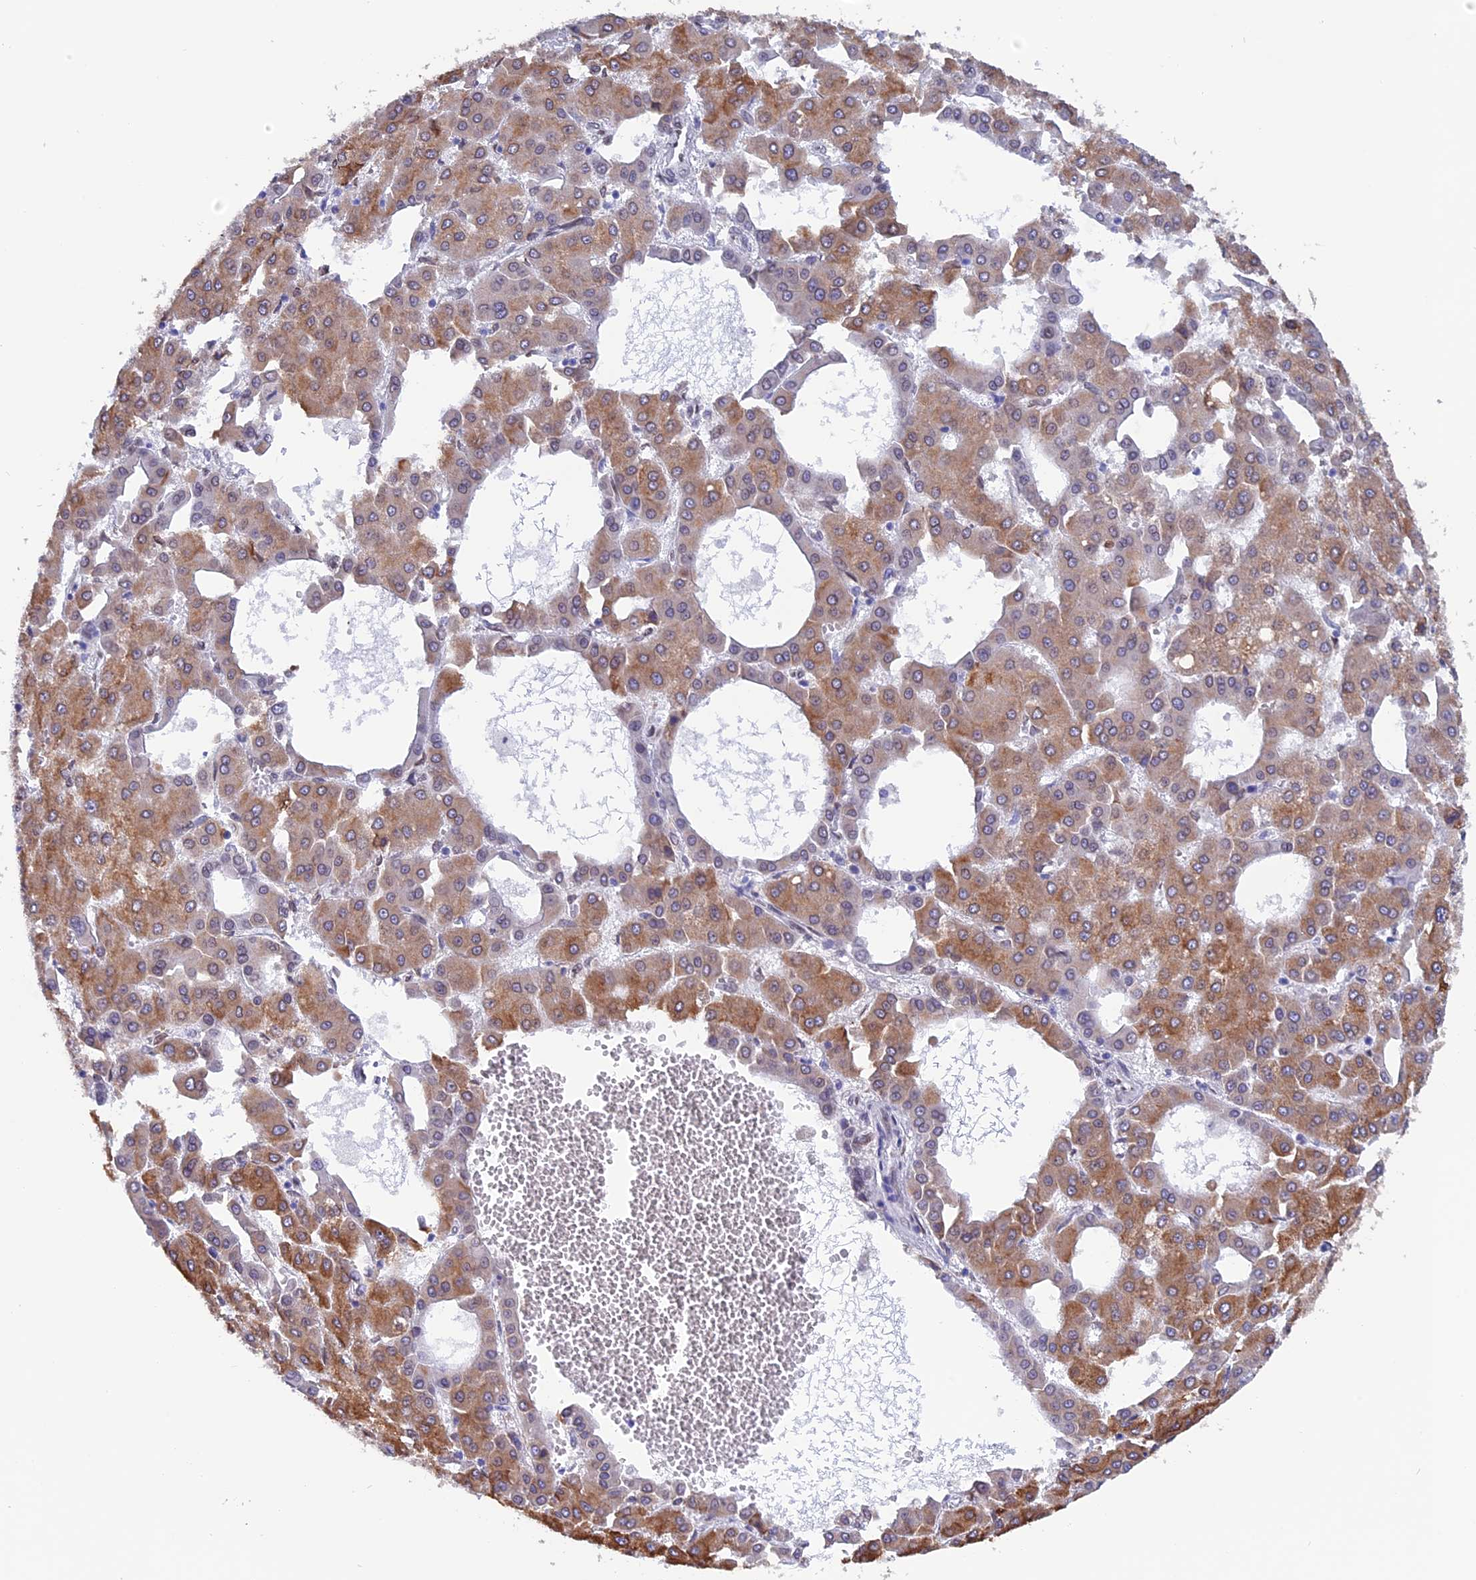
{"staining": {"intensity": "moderate", "quantity": ">75%", "location": "cytoplasmic/membranous"}, "tissue": "liver cancer", "cell_type": "Tumor cells", "image_type": "cancer", "snomed": [{"axis": "morphology", "description": "Carcinoma, Hepatocellular, NOS"}, {"axis": "topography", "description": "Liver"}], "caption": "Immunohistochemistry (IHC) micrograph of neoplastic tissue: hepatocellular carcinoma (liver) stained using immunohistochemistry (IHC) demonstrates medium levels of moderate protein expression localized specifically in the cytoplasmic/membranous of tumor cells, appearing as a cytoplasmic/membranous brown color.", "gene": "TMPRSS7", "patient": {"sex": "male", "age": 47}}